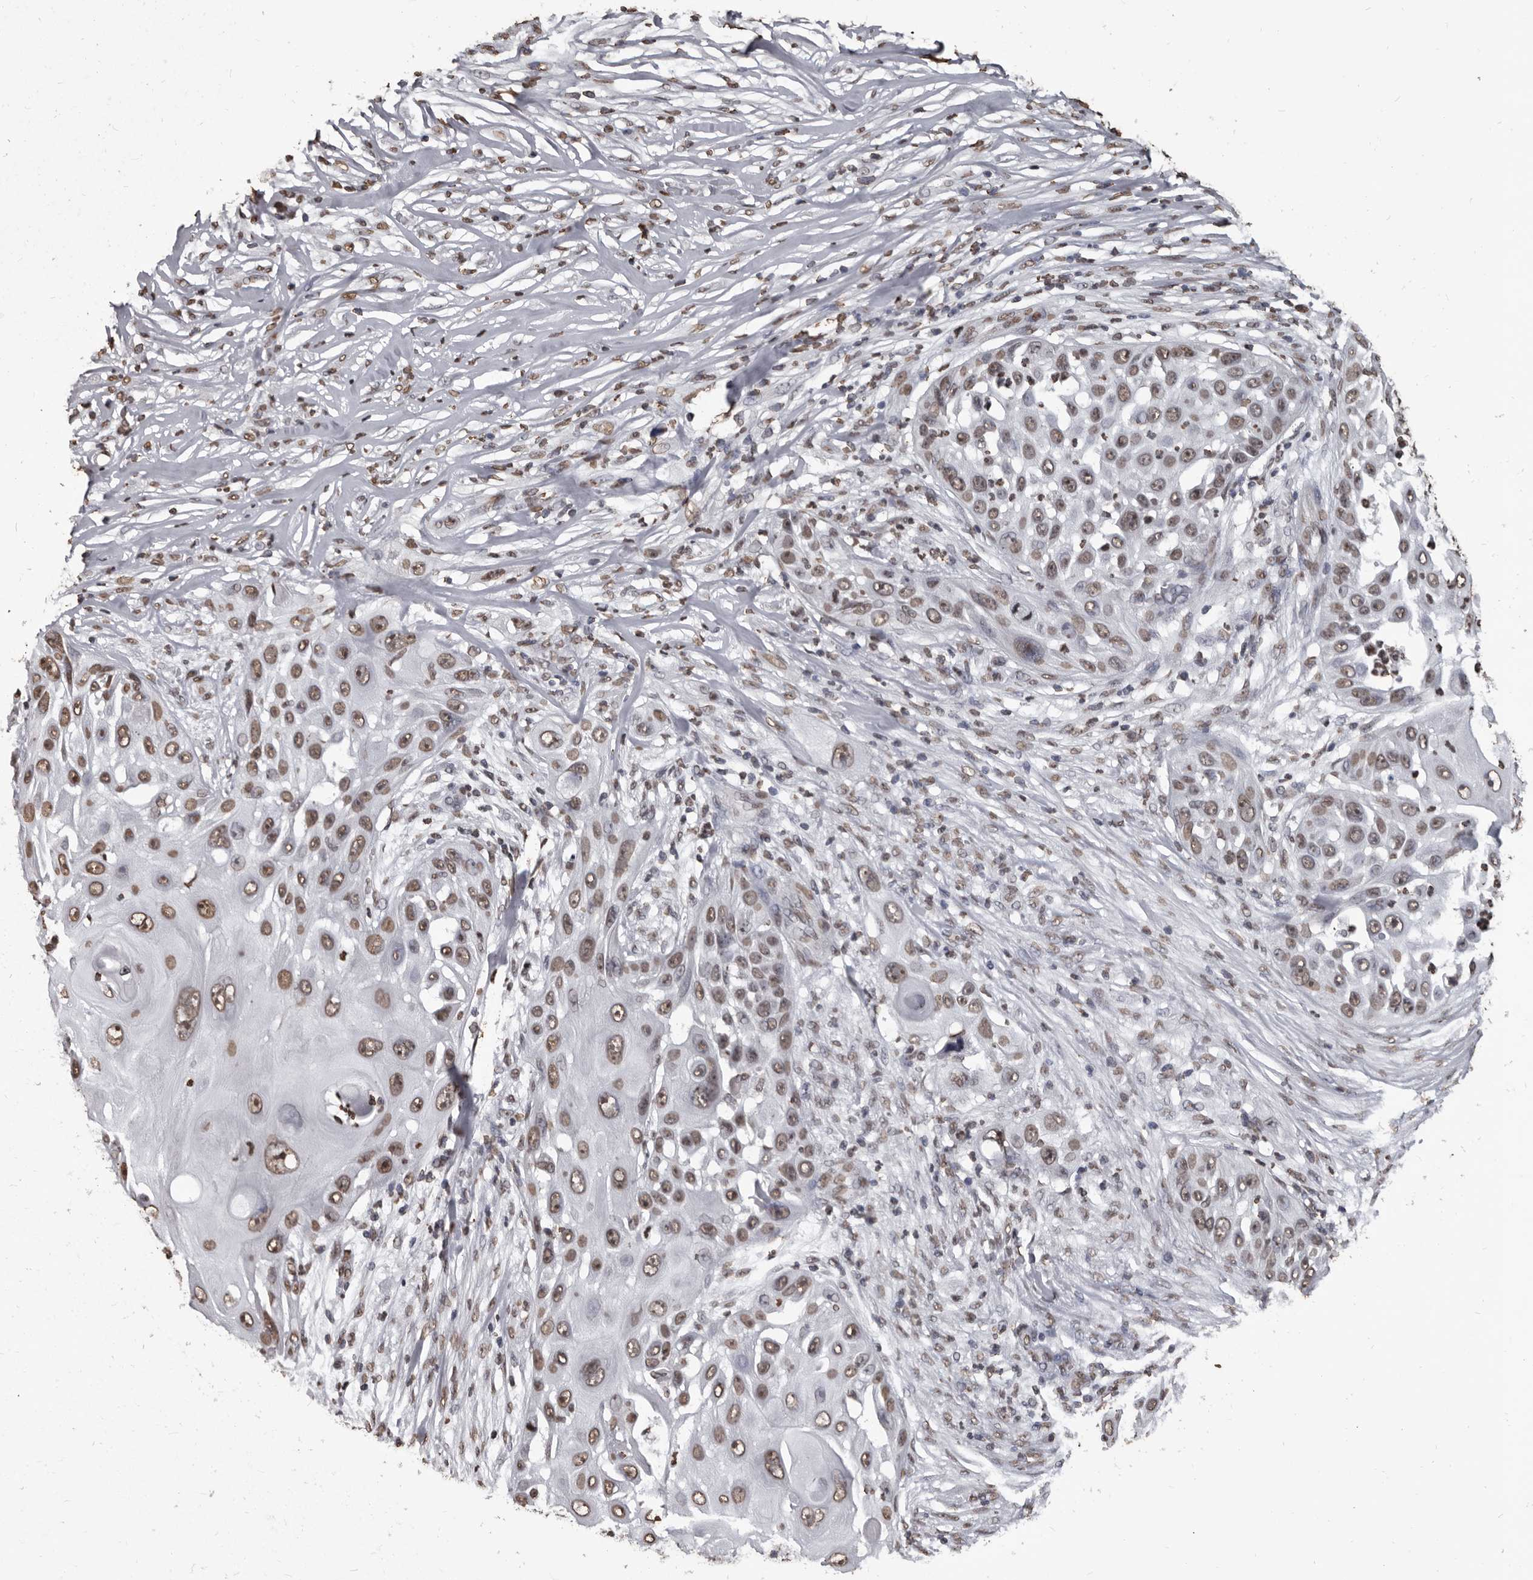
{"staining": {"intensity": "moderate", "quantity": ">75%", "location": "nuclear"}, "tissue": "skin cancer", "cell_type": "Tumor cells", "image_type": "cancer", "snomed": [{"axis": "morphology", "description": "Squamous cell carcinoma, NOS"}, {"axis": "topography", "description": "Skin"}], "caption": "Protein staining of skin cancer tissue shows moderate nuclear expression in about >75% of tumor cells.", "gene": "AHR", "patient": {"sex": "female", "age": 44}}